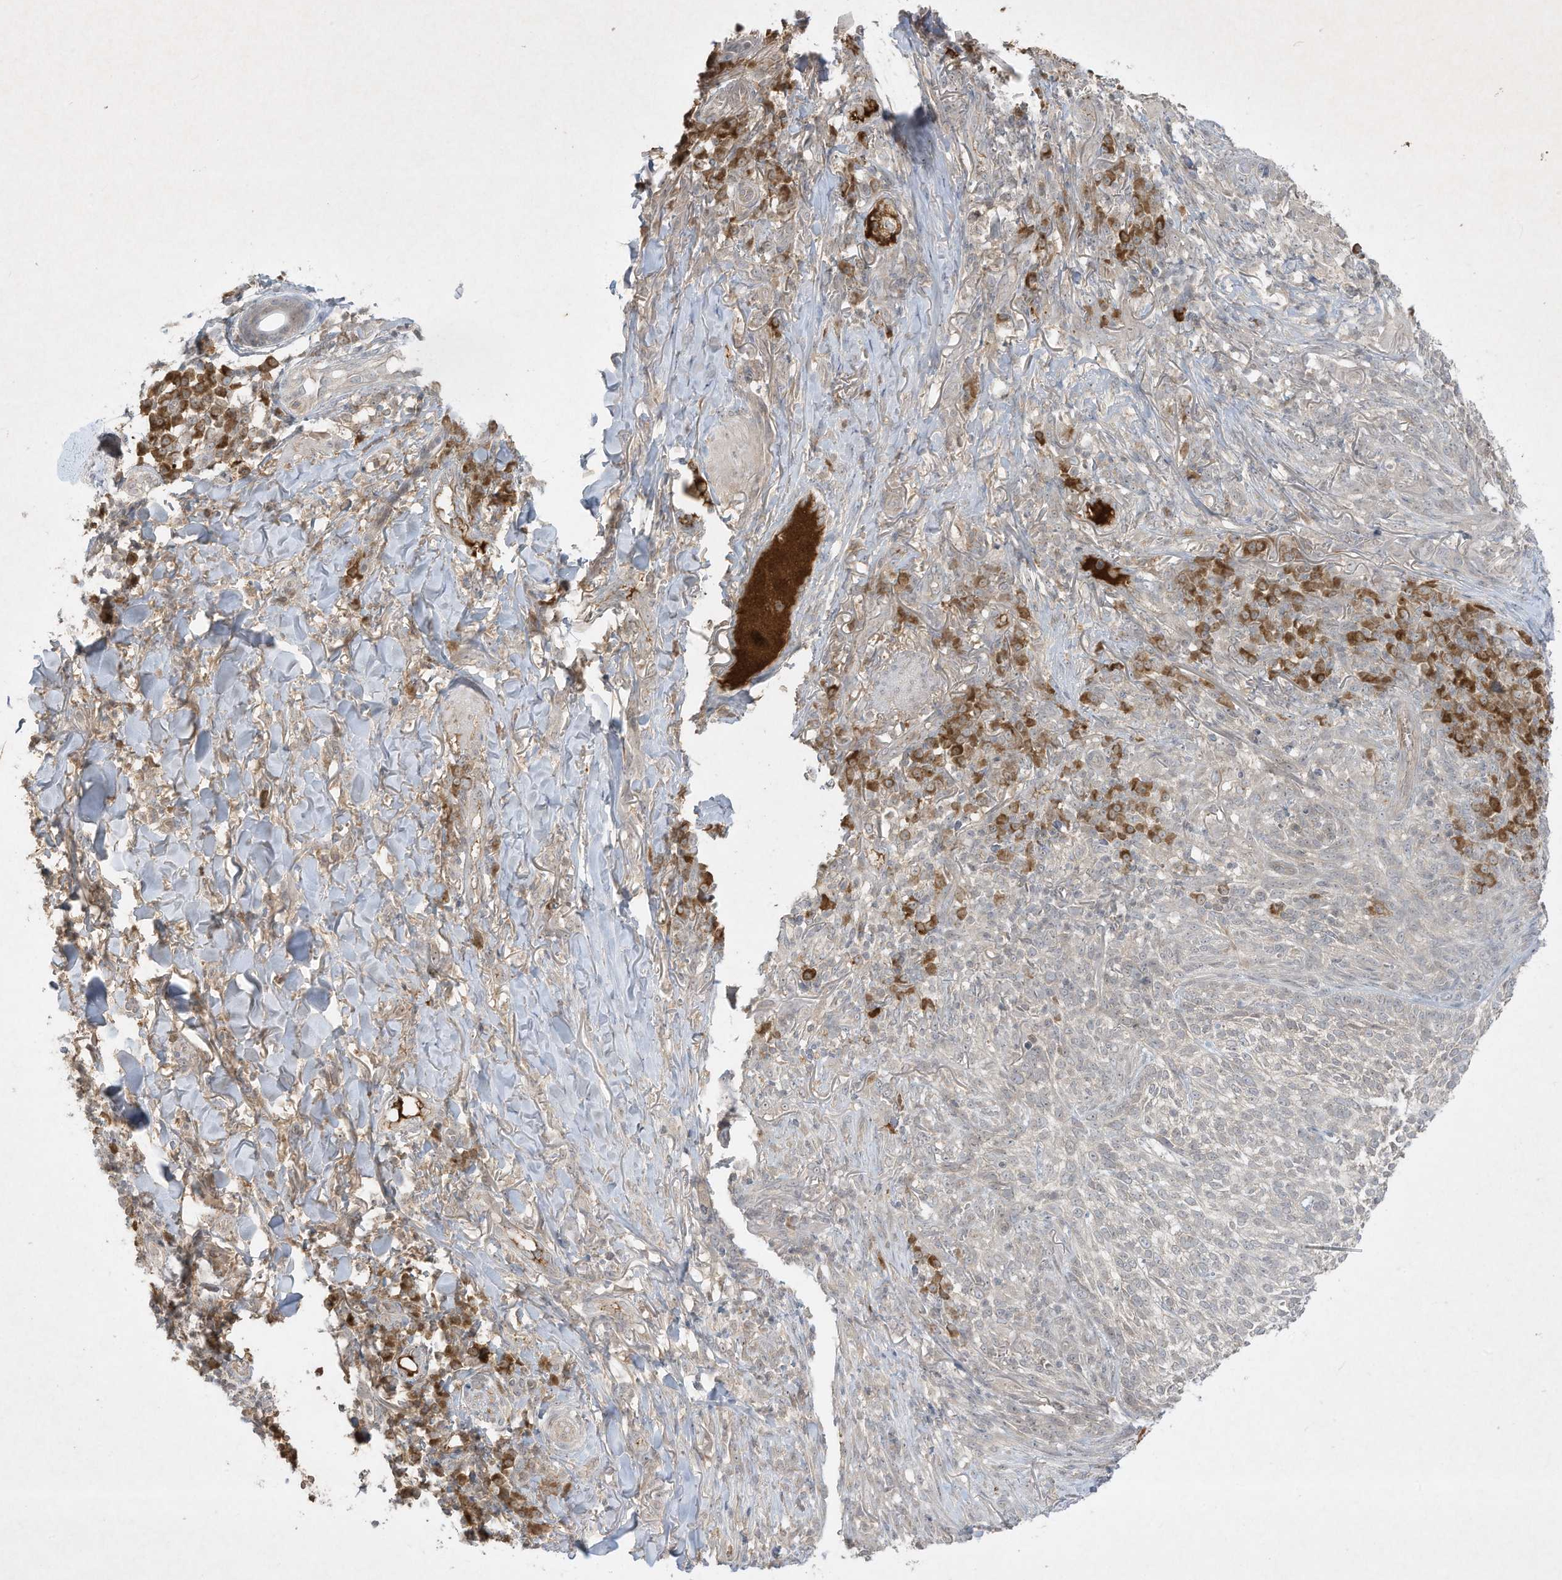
{"staining": {"intensity": "negative", "quantity": "none", "location": "none"}, "tissue": "skin cancer", "cell_type": "Tumor cells", "image_type": "cancer", "snomed": [{"axis": "morphology", "description": "Basal cell carcinoma"}, {"axis": "topography", "description": "Skin"}], "caption": "Tumor cells show no significant protein staining in basal cell carcinoma (skin).", "gene": "FETUB", "patient": {"sex": "female", "age": 64}}